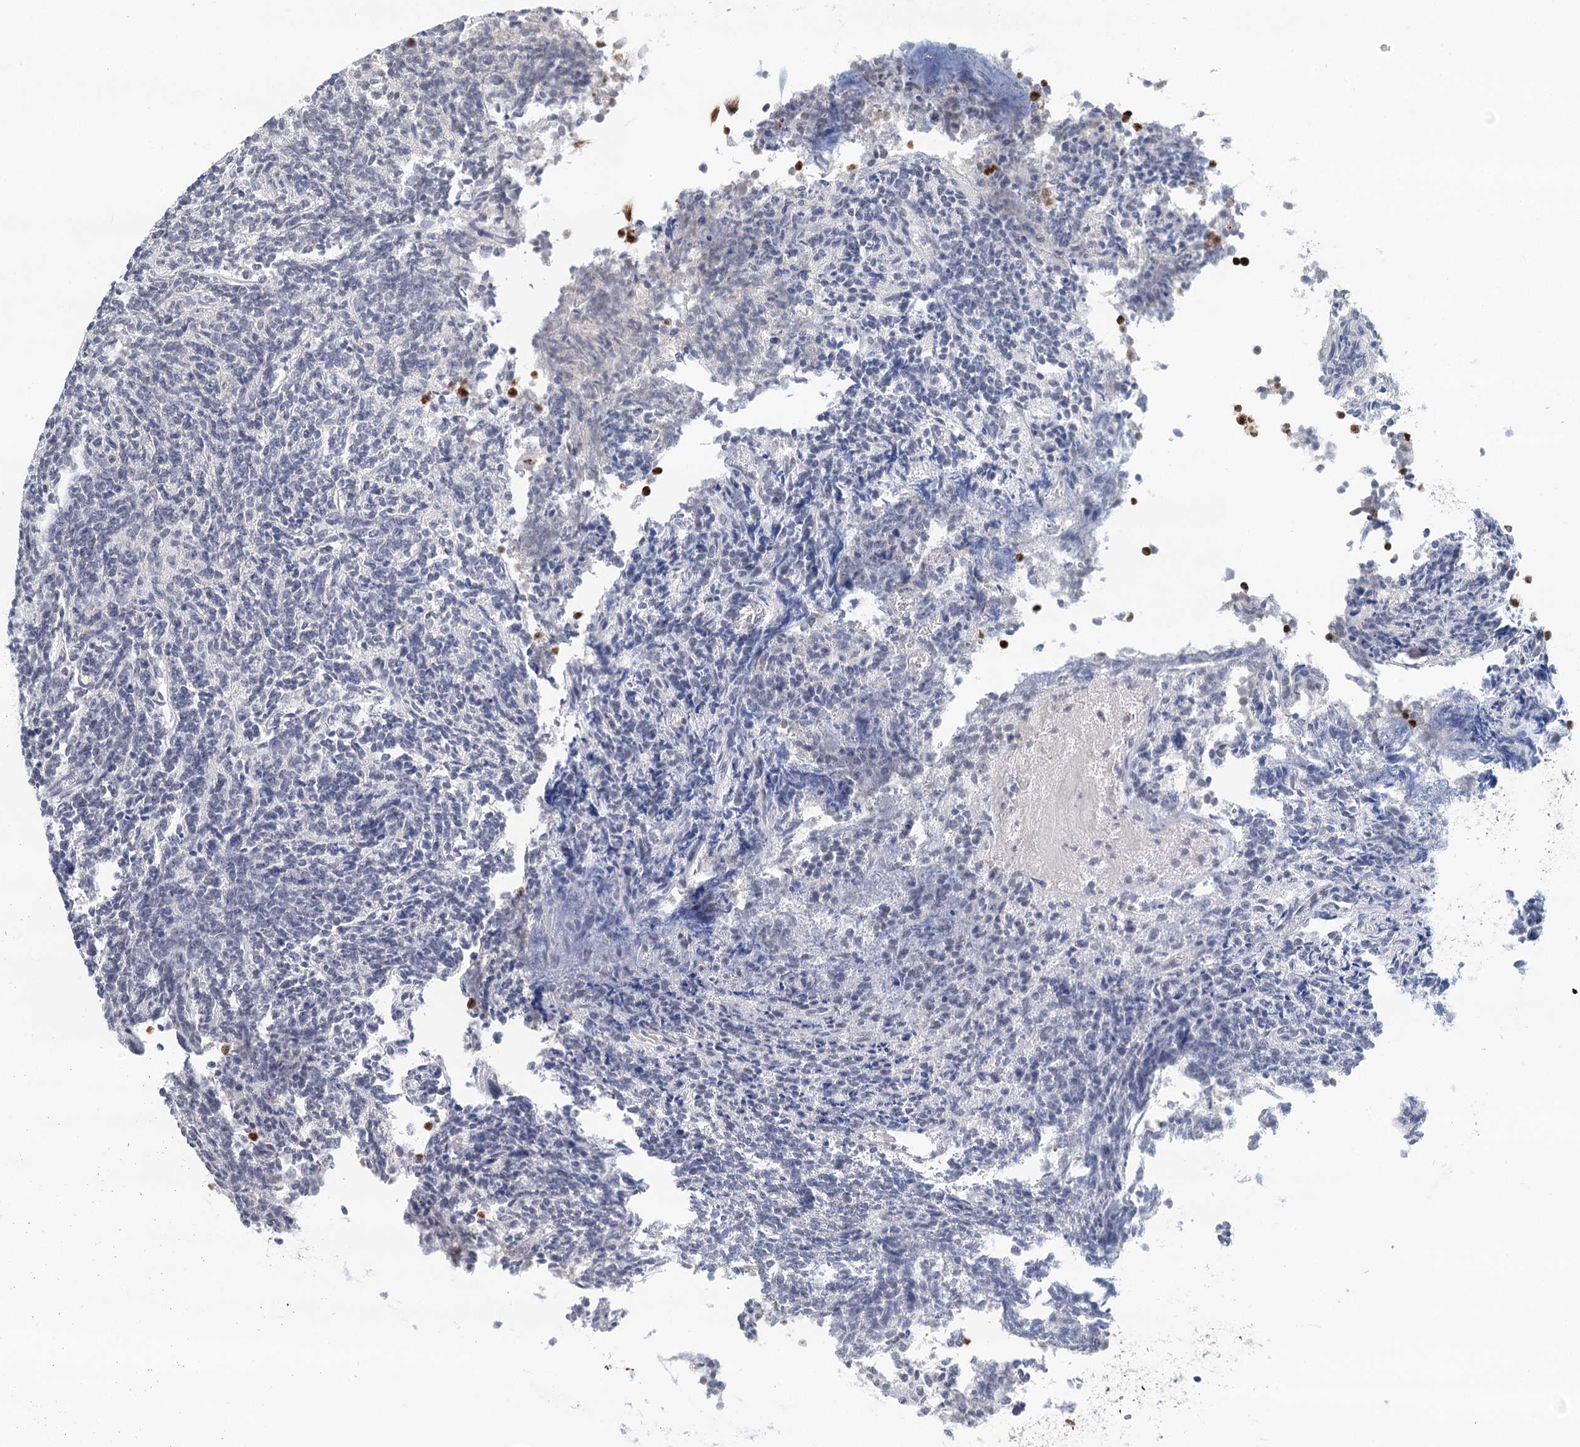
{"staining": {"intensity": "negative", "quantity": "none", "location": "none"}, "tissue": "glioma", "cell_type": "Tumor cells", "image_type": "cancer", "snomed": [{"axis": "morphology", "description": "Glioma, malignant, Low grade"}, {"axis": "topography", "description": "Brain"}], "caption": "Immunohistochemistry of human glioma demonstrates no positivity in tumor cells.", "gene": "GPALPP1", "patient": {"sex": "female", "age": 1}}